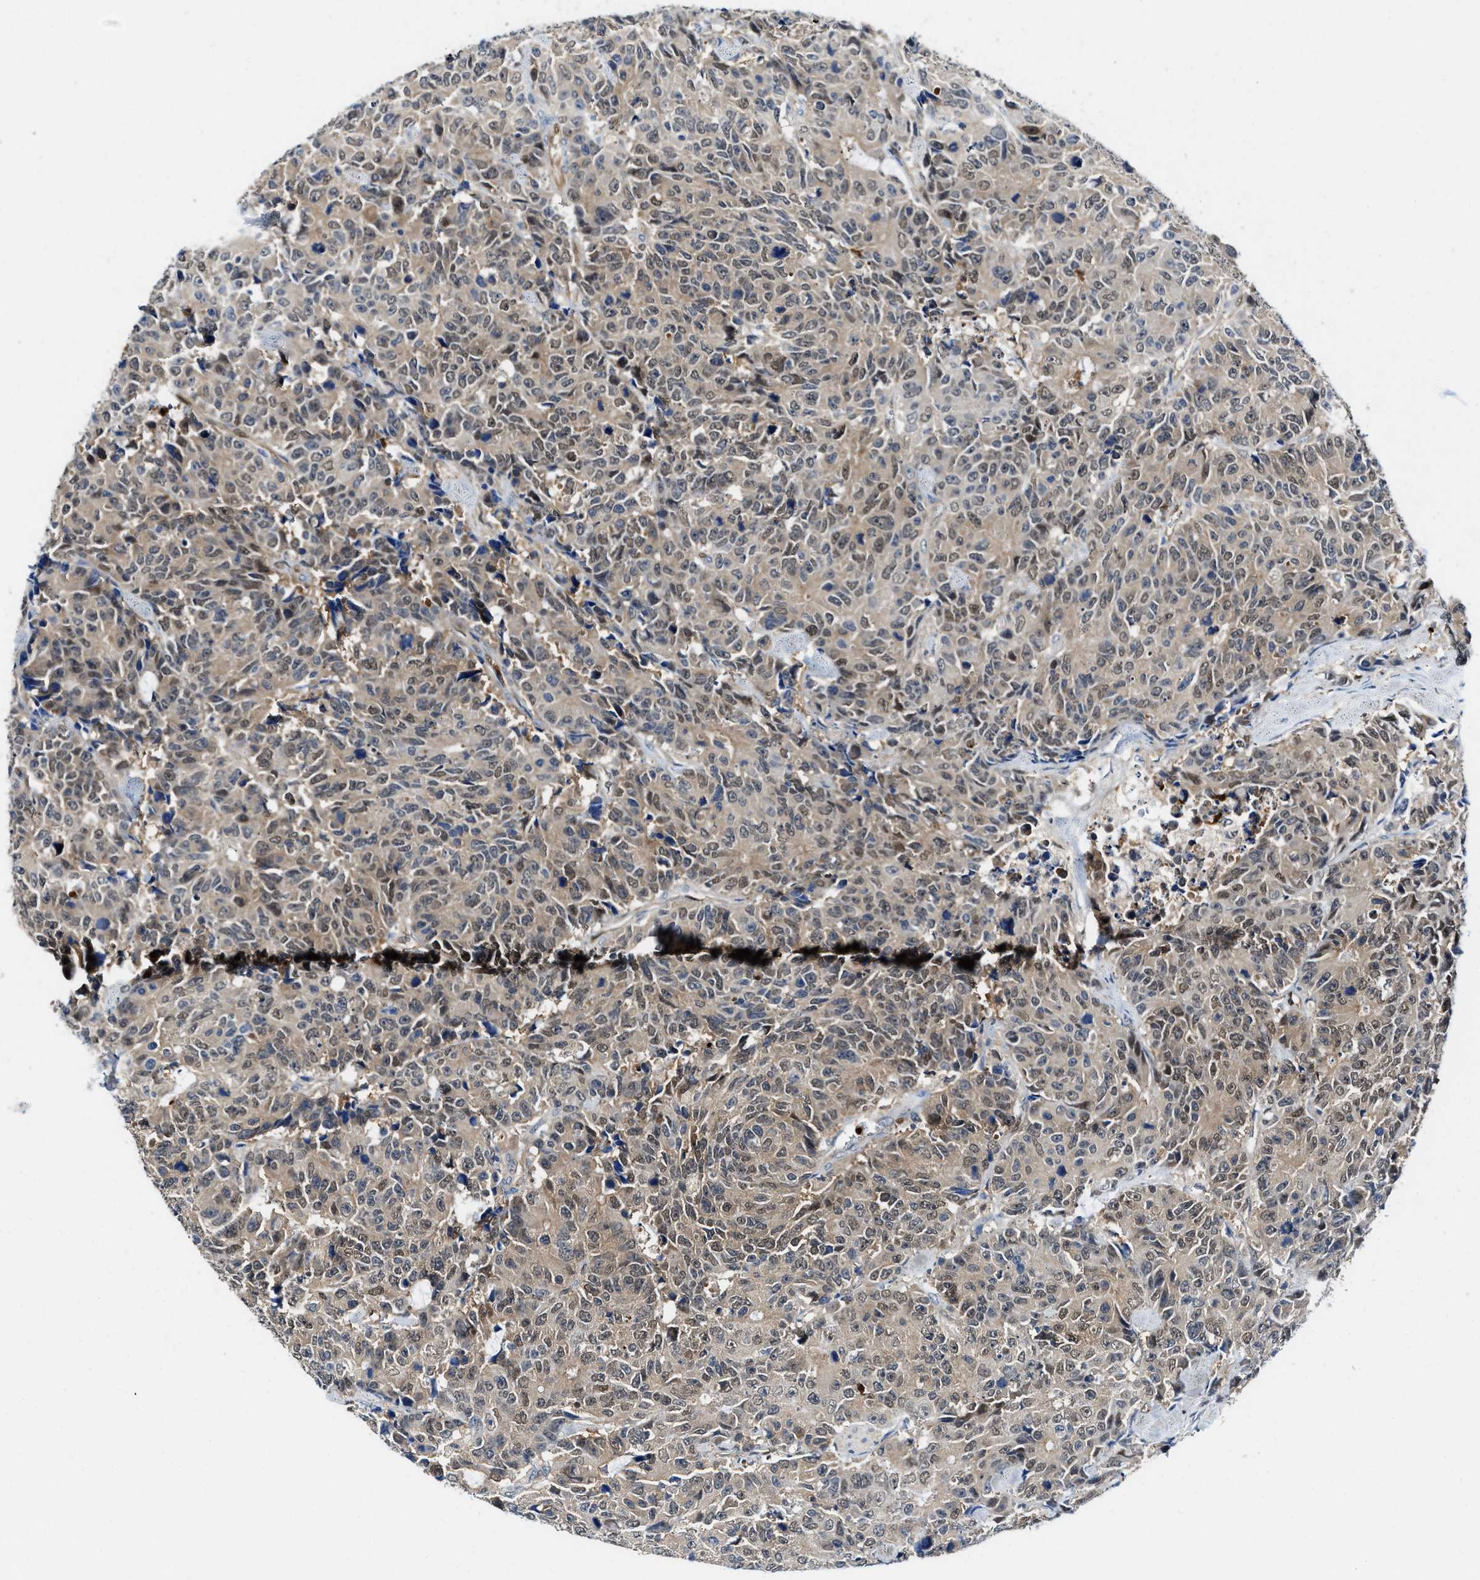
{"staining": {"intensity": "moderate", "quantity": ">75%", "location": "cytoplasmic/membranous,nuclear"}, "tissue": "colorectal cancer", "cell_type": "Tumor cells", "image_type": "cancer", "snomed": [{"axis": "morphology", "description": "Adenocarcinoma, NOS"}, {"axis": "topography", "description": "Colon"}], "caption": "High-magnification brightfield microscopy of colorectal cancer stained with DAB (brown) and counterstained with hematoxylin (blue). tumor cells exhibit moderate cytoplasmic/membranous and nuclear positivity is seen in about>75% of cells.", "gene": "LTA4H", "patient": {"sex": "female", "age": 86}}